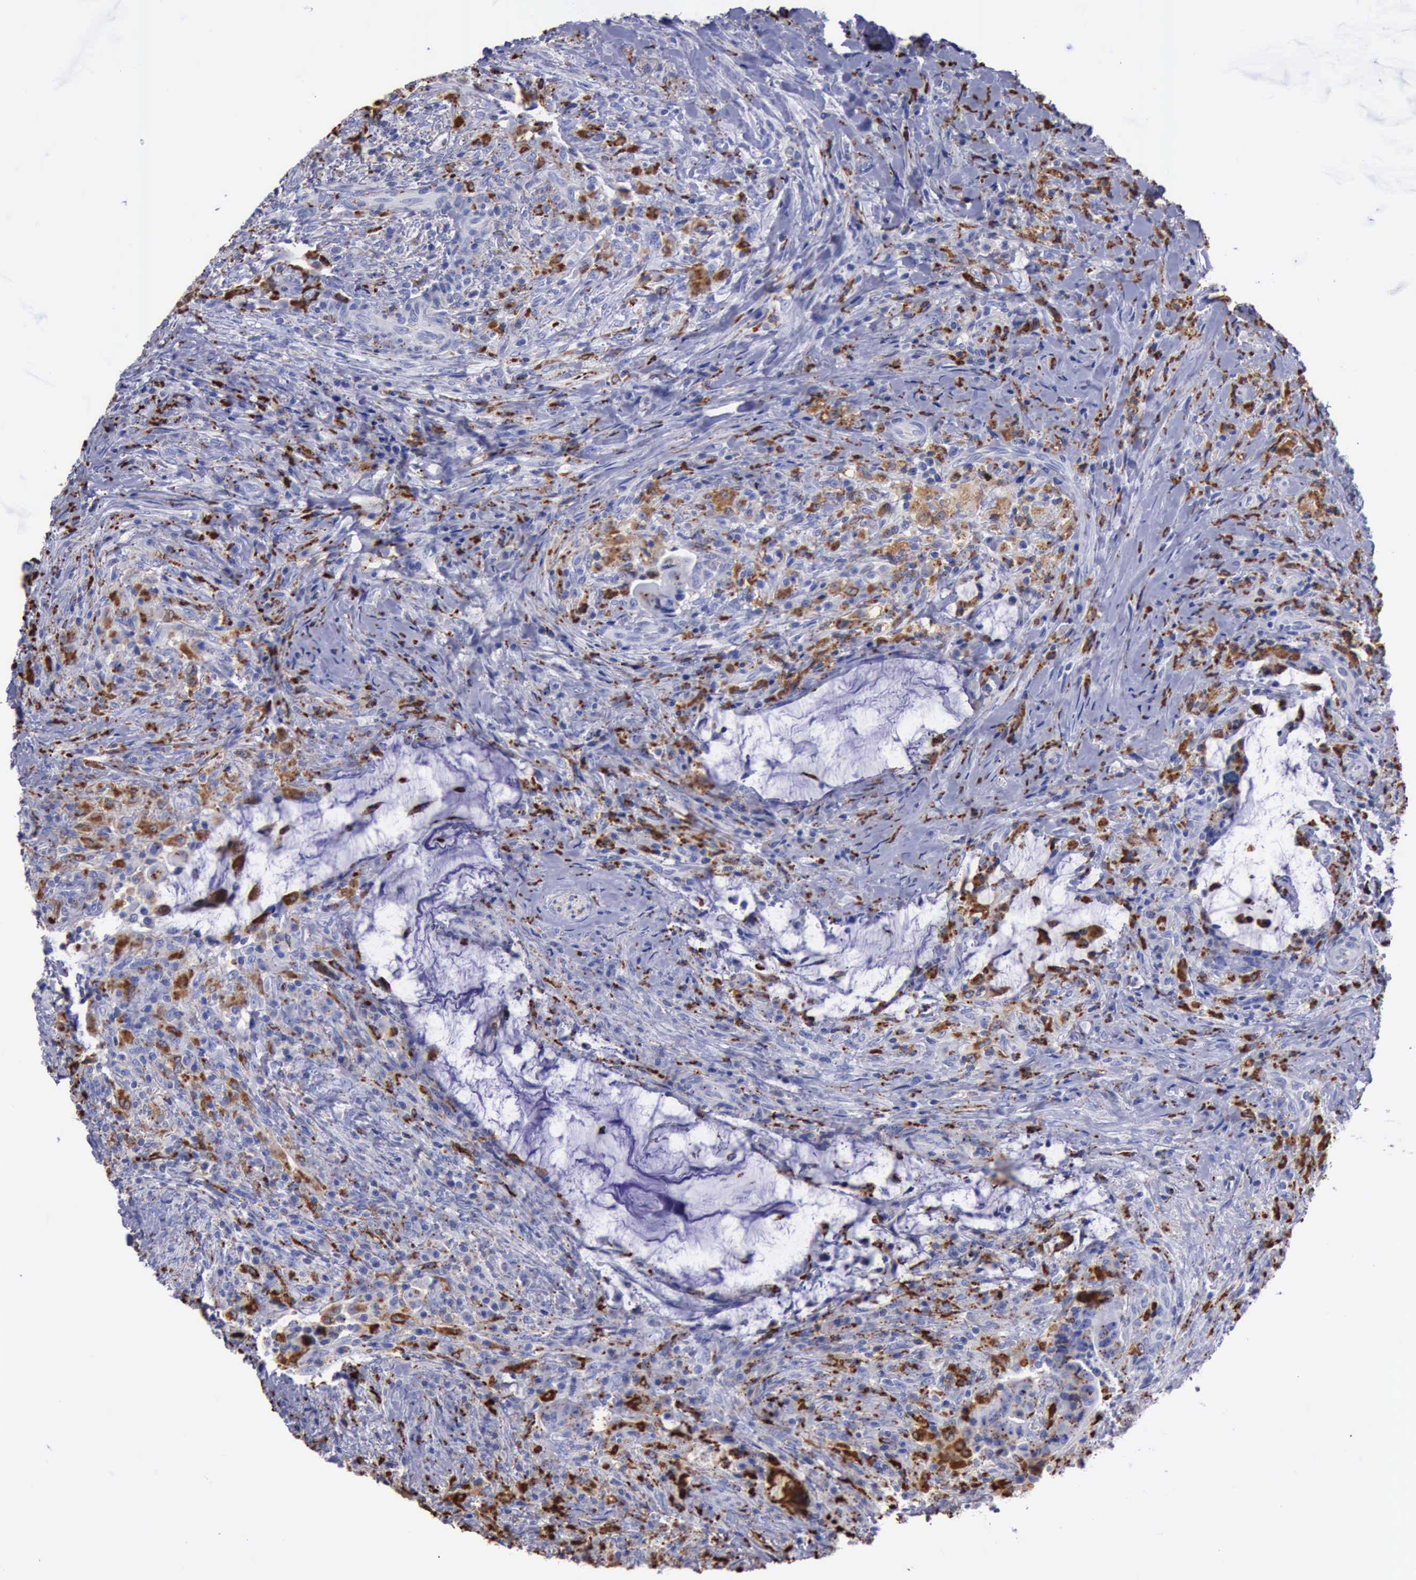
{"staining": {"intensity": "moderate", "quantity": "25%-75%", "location": "cytoplasmic/membranous"}, "tissue": "colorectal cancer", "cell_type": "Tumor cells", "image_type": "cancer", "snomed": [{"axis": "morphology", "description": "Adenocarcinoma, NOS"}, {"axis": "topography", "description": "Rectum"}], "caption": "Immunohistochemistry (DAB (3,3'-diaminobenzidine)) staining of colorectal adenocarcinoma shows moderate cytoplasmic/membranous protein positivity in approximately 25%-75% of tumor cells.", "gene": "CTSD", "patient": {"sex": "female", "age": 71}}